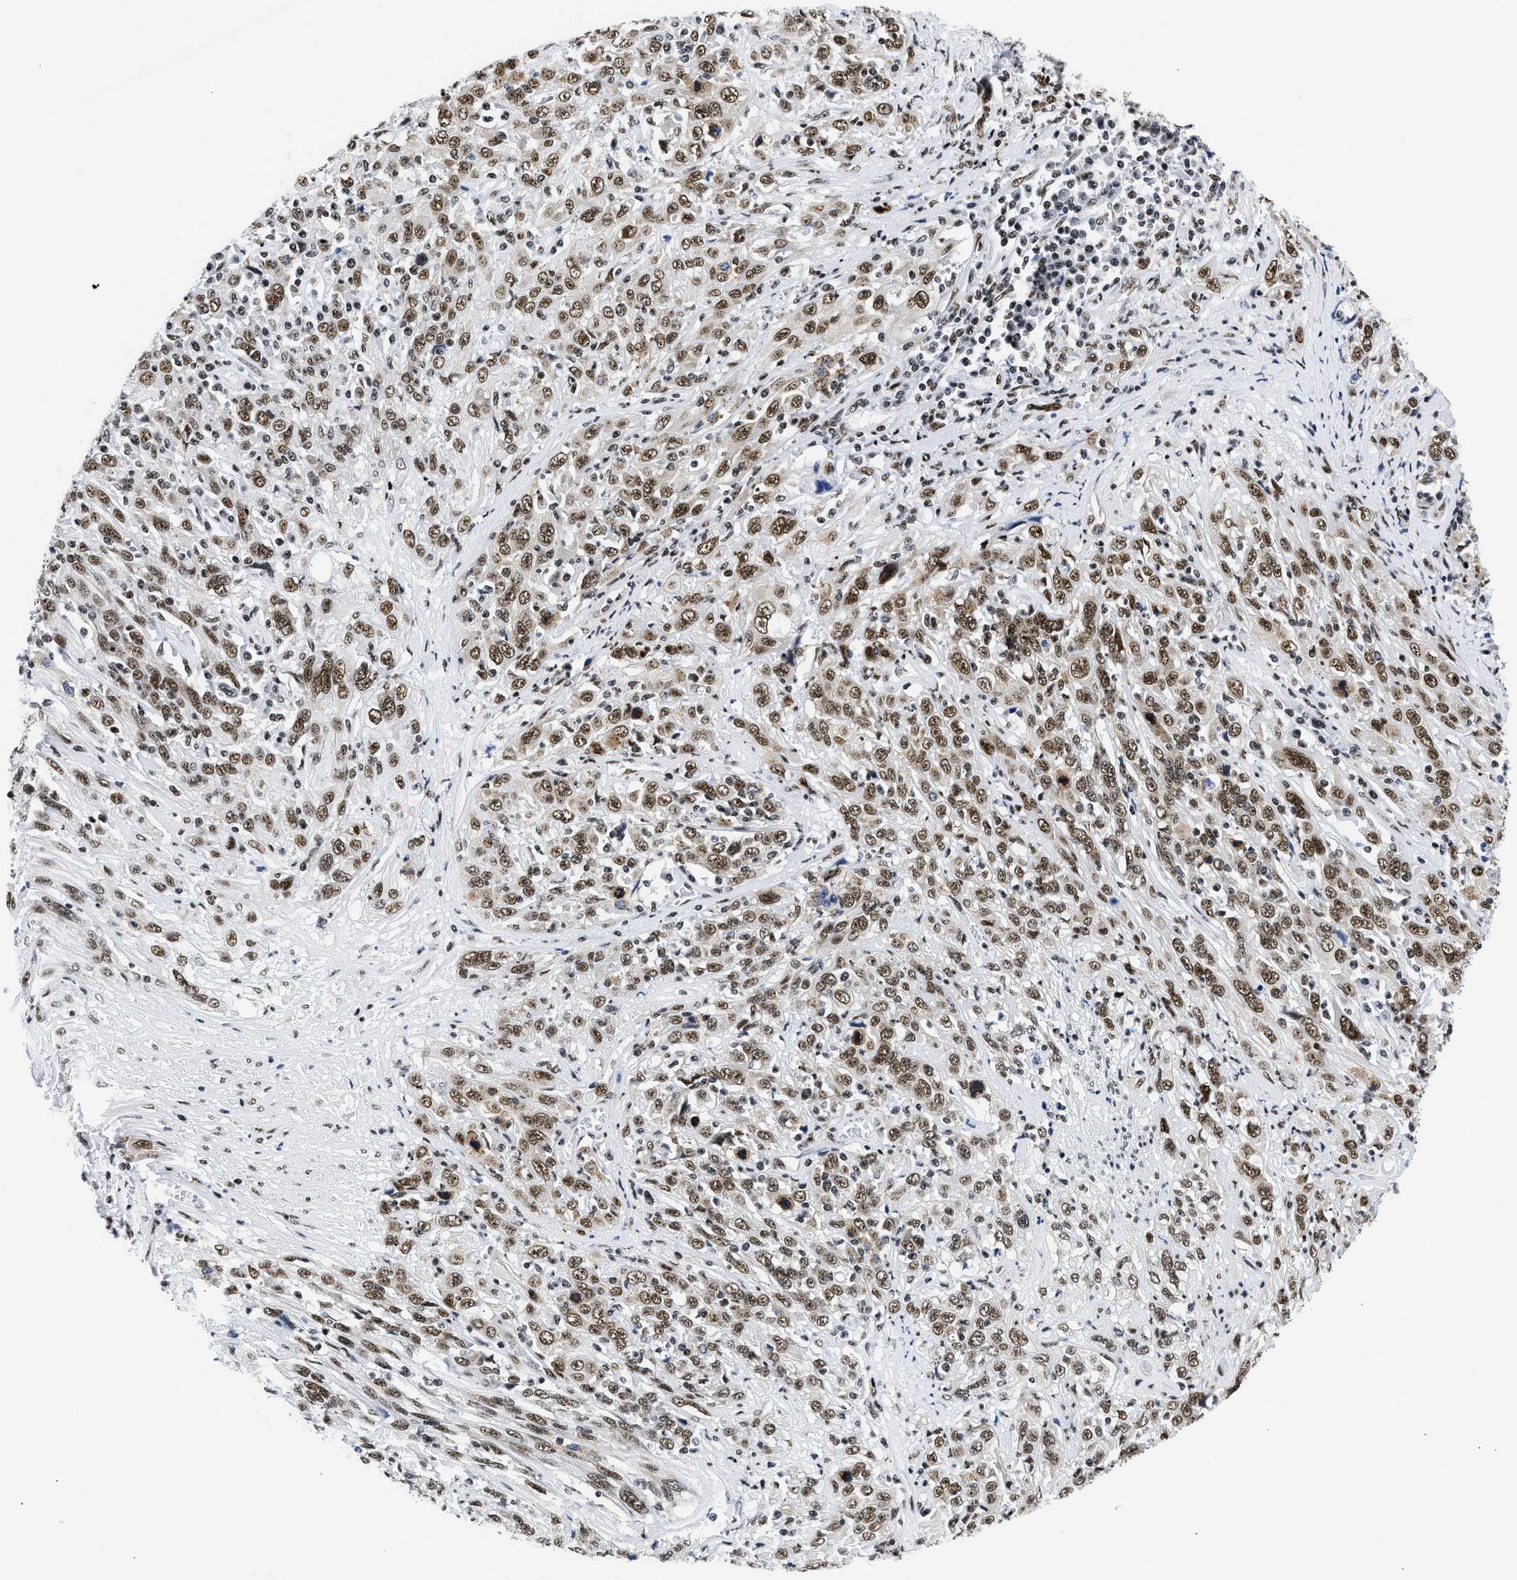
{"staining": {"intensity": "moderate", "quantity": ">75%", "location": "nuclear"}, "tissue": "cervical cancer", "cell_type": "Tumor cells", "image_type": "cancer", "snomed": [{"axis": "morphology", "description": "Squamous cell carcinoma, NOS"}, {"axis": "topography", "description": "Cervix"}], "caption": "Immunohistochemistry (IHC) histopathology image of neoplastic tissue: human cervical cancer (squamous cell carcinoma) stained using immunohistochemistry reveals medium levels of moderate protein expression localized specifically in the nuclear of tumor cells, appearing as a nuclear brown color.", "gene": "RBM8A", "patient": {"sex": "female", "age": 46}}